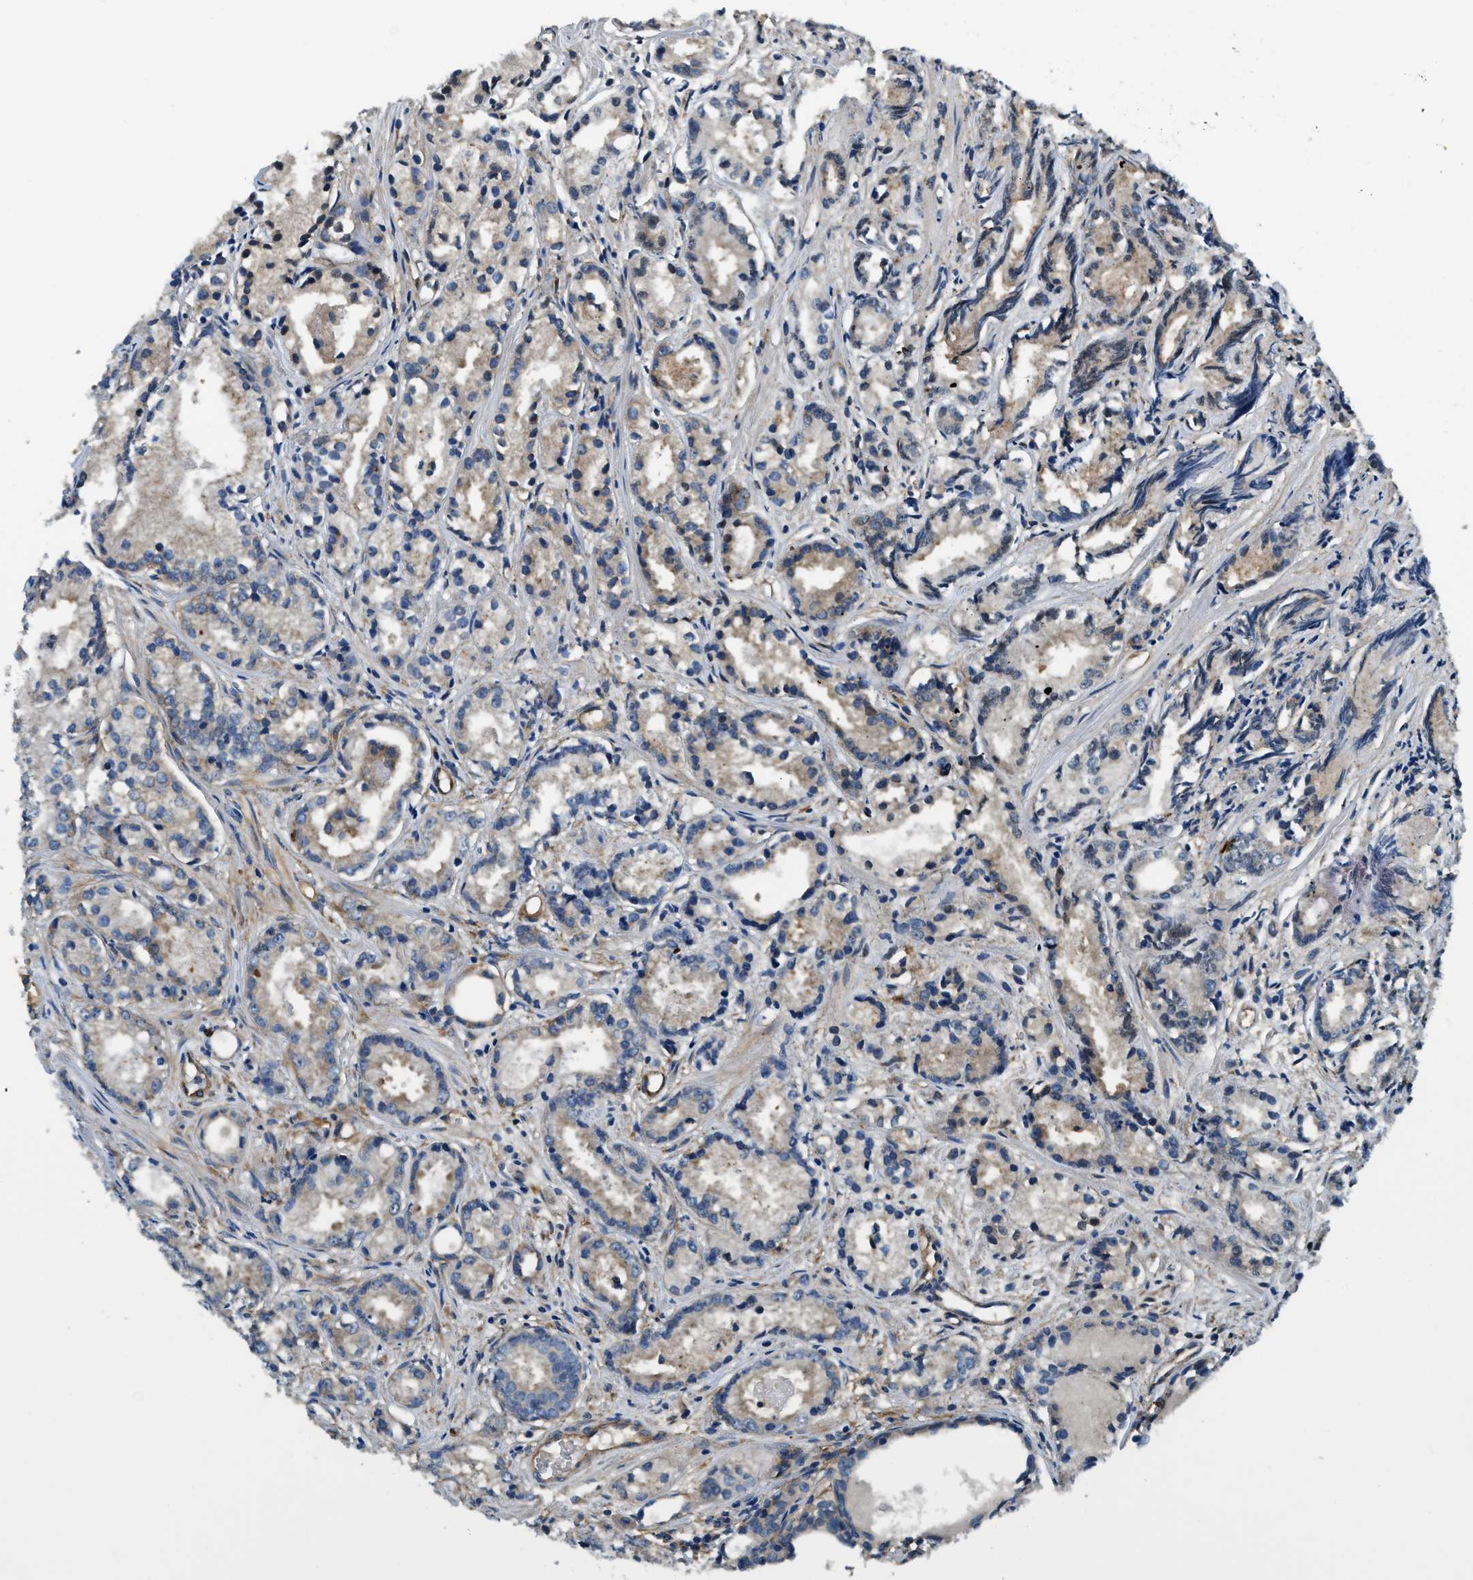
{"staining": {"intensity": "weak", "quantity": "<25%", "location": "cytoplasmic/membranous"}, "tissue": "prostate cancer", "cell_type": "Tumor cells", "image_type": "cancer", "snomed": [{"axis": "morphology", "description": "Adenocarcinoma, Low grade"}, {"axis": "topography", "description": "Prostate"}], "caption": "A photomicrograph of prostate cancer (adenocarcinoma (low-grade)) stained for a protein displays no brown staining in tumor cells.", "gene": "EEA1", "patient": {"sex": "male", "age": 72}}